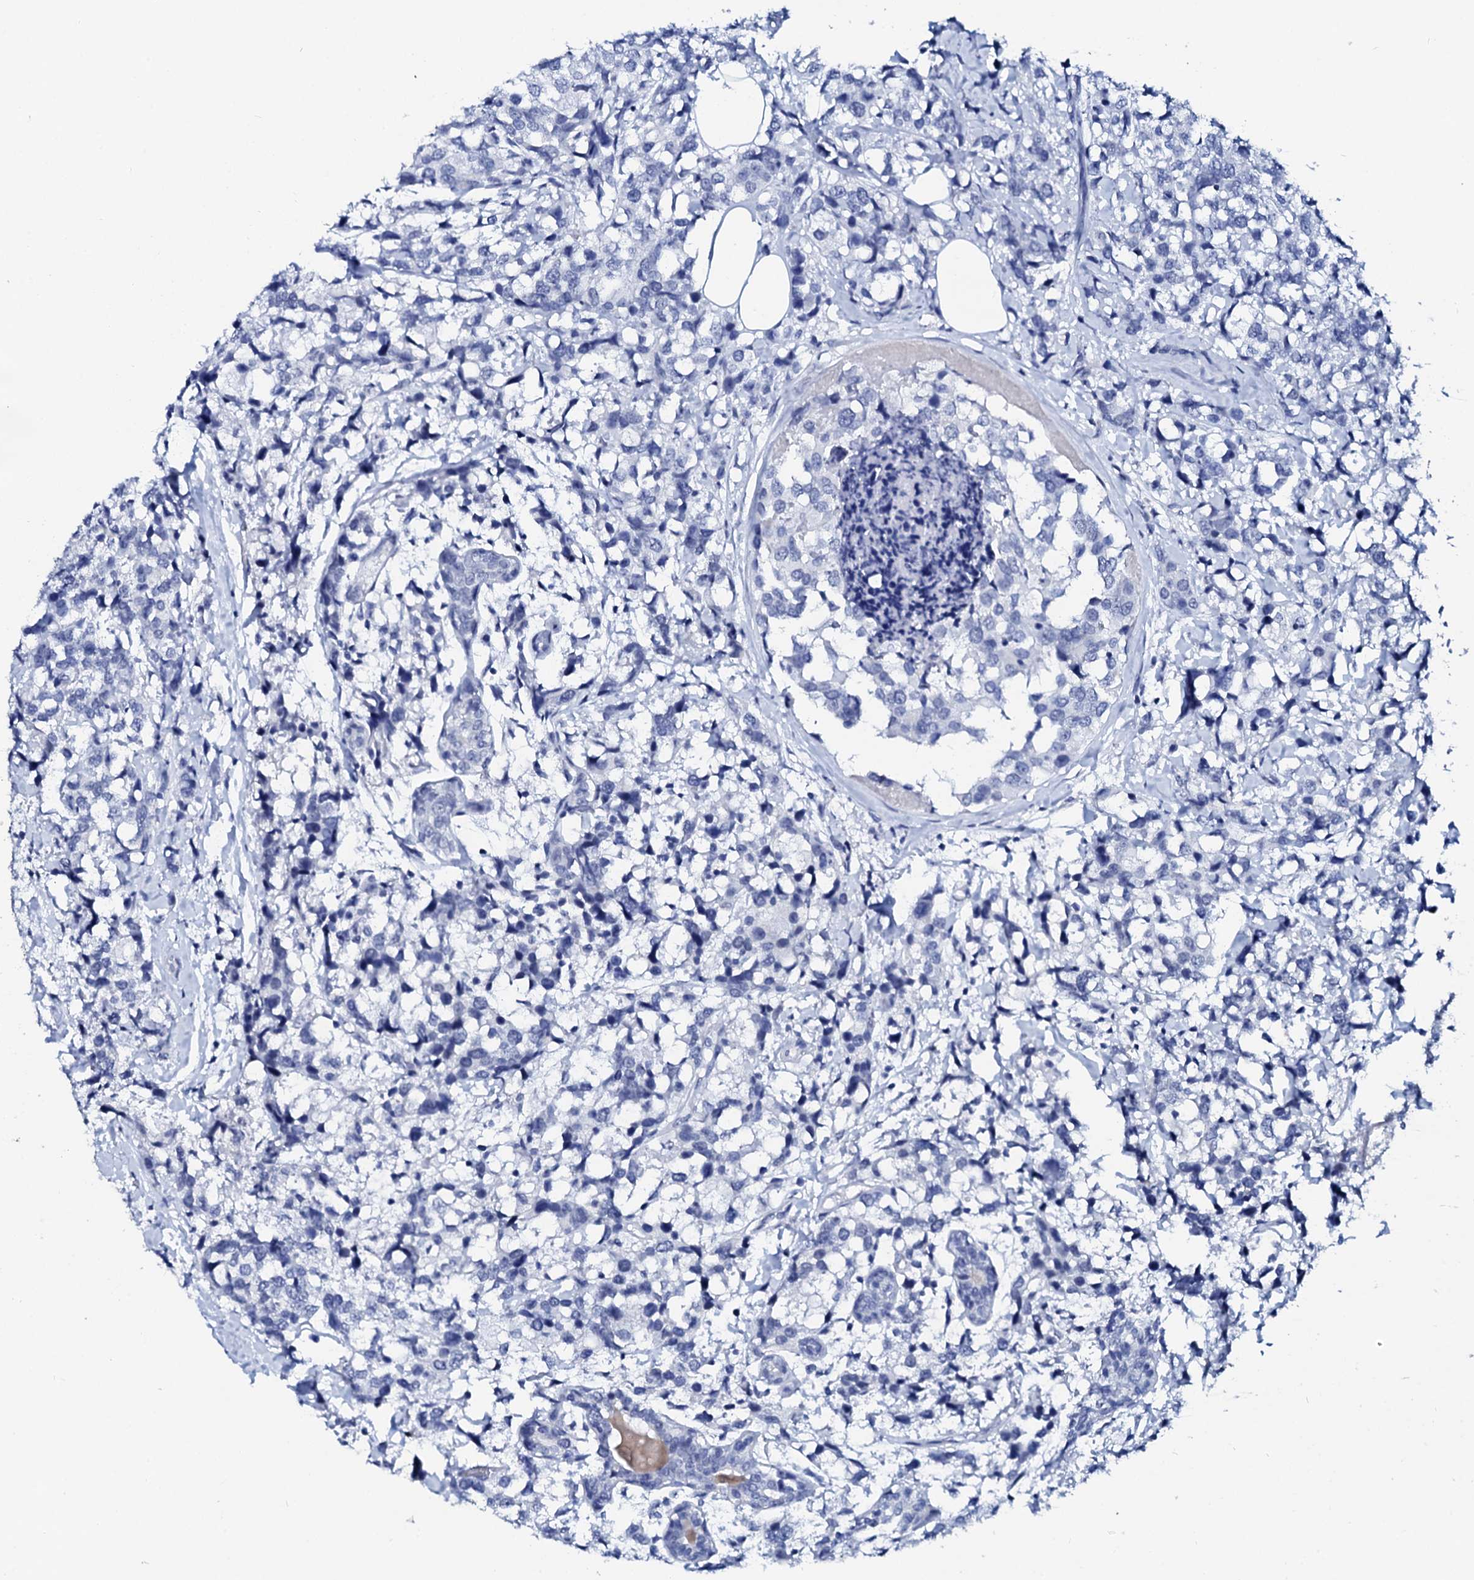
{"staining": {"intensity": "negative", "quantity": "none", "location": "none"}, "tissue": "breast cancer", "cell_type": "Tumor cells", "image_type": "cancer", "snomed": [{"axis": "morphology", "description": "Lobular carcinoma"}, {"axis": "topography", "description": "Breast"}], "caption": "DAB (3,3'-diaminobenzidine) immunohistochemical staining of human lobular carcinoma (breast) exhibits no significant positivity in tumor cells. The staining is performed using DAB brown chromogen with nuclei counter-stained in using hematoxylin.", "gene": "SPATA19", "patient": {"sex": "female", "age": 59}}